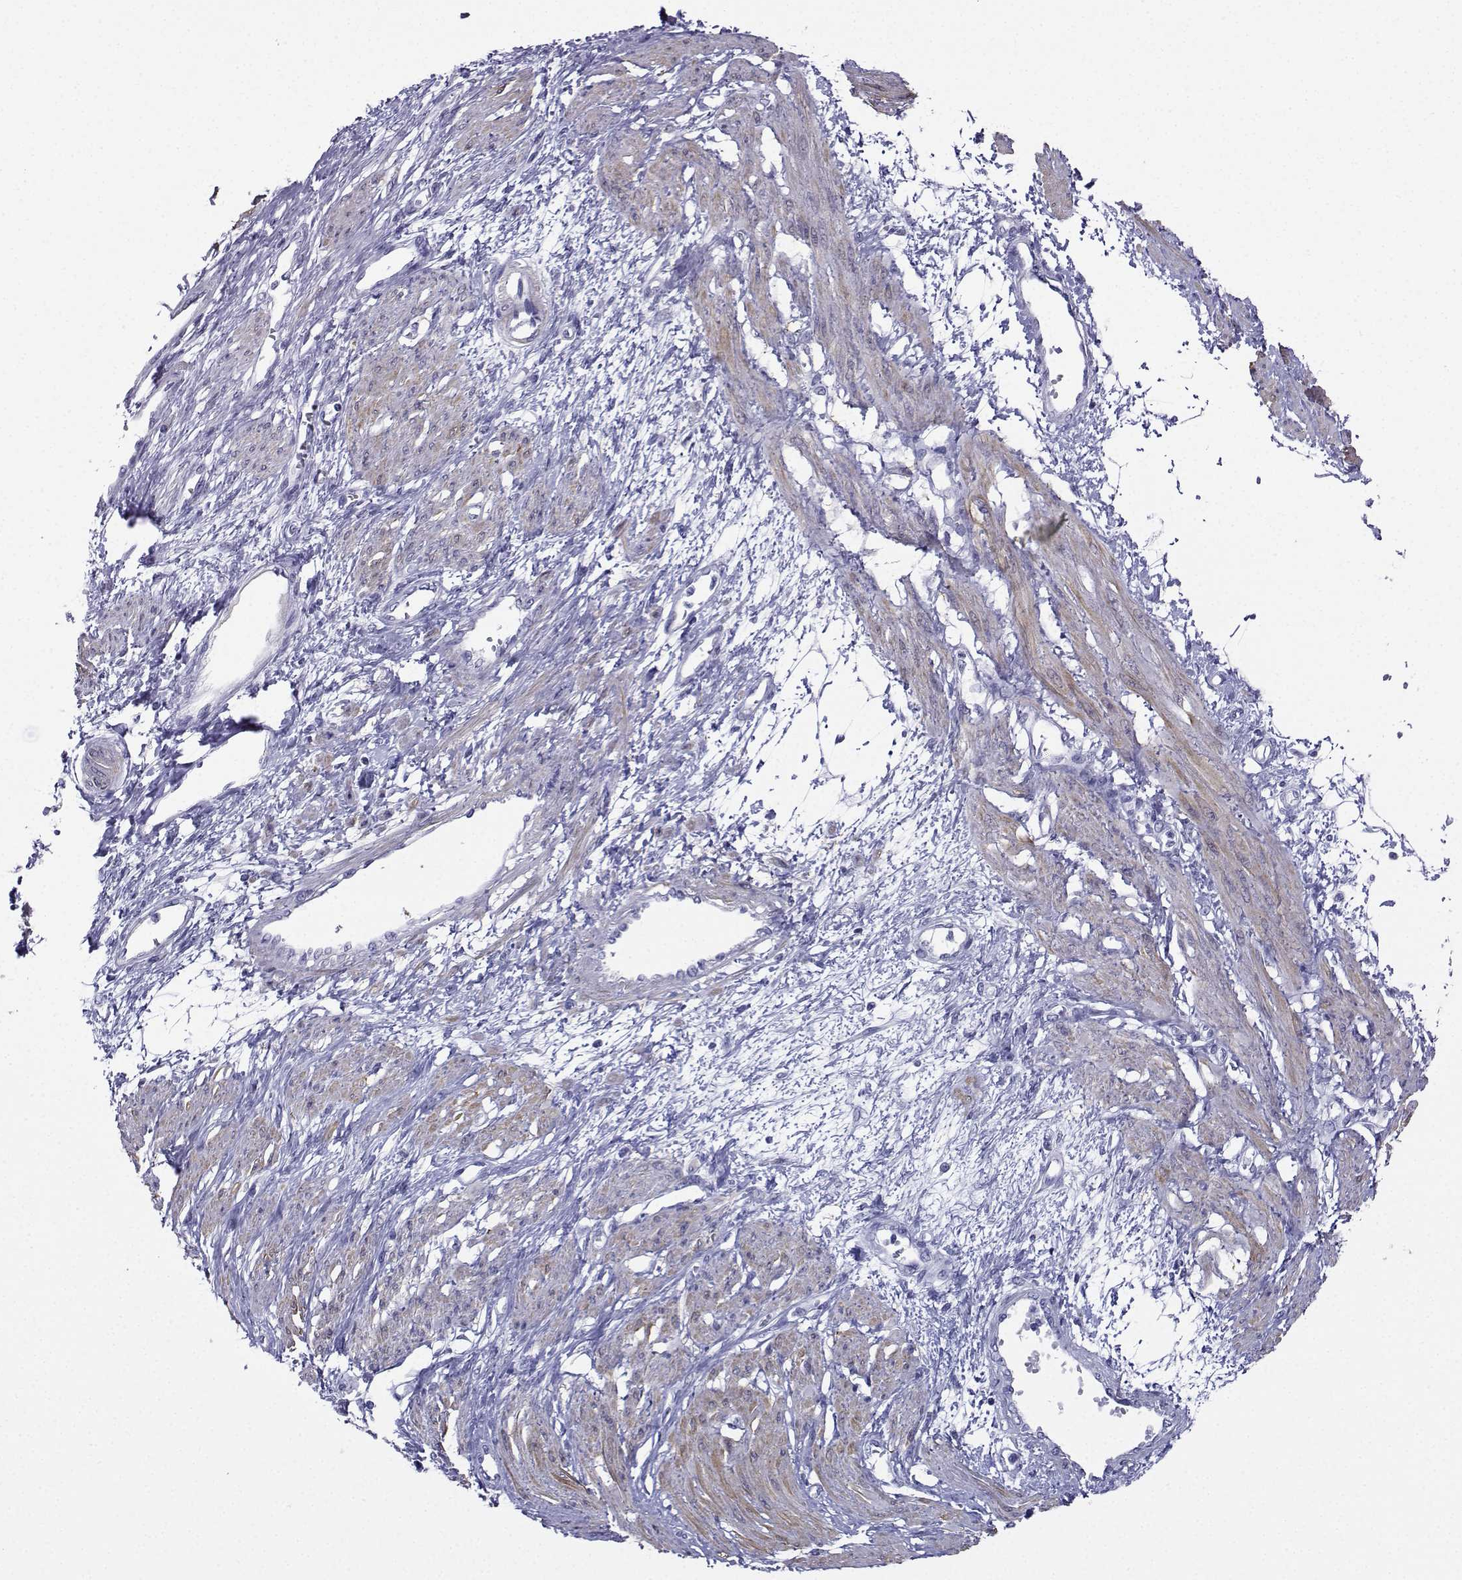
{"staining": {"intensity": "weak", "quantity": "25%-75%", "location": "cytoplasmic/membranous"}, "tissue": "smooth muscle", "cell_type": "Smooth muscle cells", "image_type": "normal", "snomed": [{"axis": "morphology", "description": "Normal tissue, NOS"}, {"axis": "topography", "description": "Smooth muscle"}, {"axis": "topography", "description": "Uterus"}], "caption": "Protein analysis of unremarkable smooth muscle demonstrates weak cytoplasmic/membranous expression in approximately 25%-75% of smooth muscle cells. (DAB = brown stain, brightfield microscopy at high magnification).", "gene": "KIF17", "patient": {"sex": "female", "age": 39}}